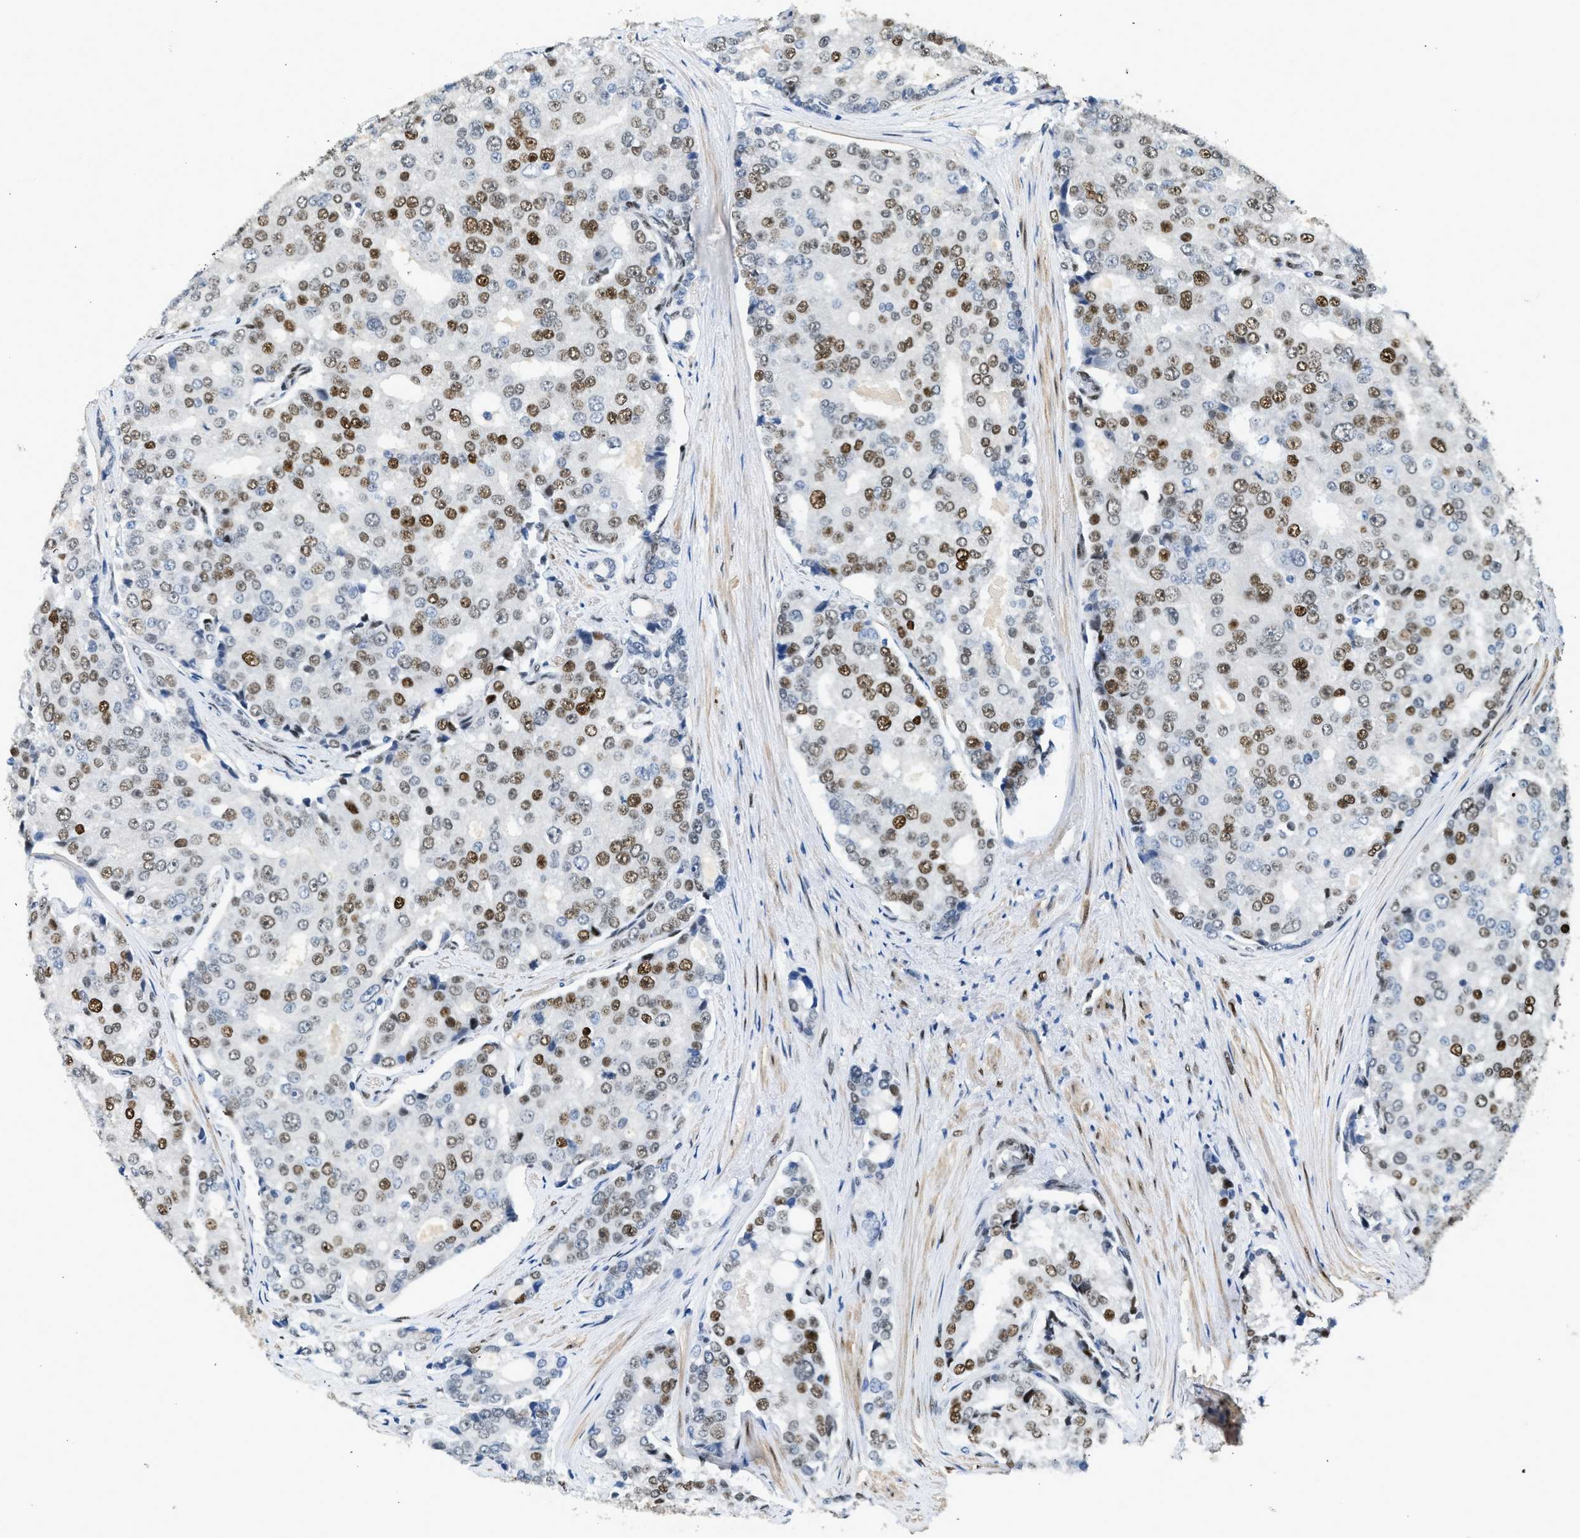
{"staining": {"intensity": "moderate", "quantity": ">75%", "location": "nuclear"}, "tissue": "prostate cancer", "cell_type": "Tumor cells", "image_type": "cancer", "snomed": [{"axis": "morphology", "description": "Adenocarcinoma, High grade"}, {"axis": "topography", "description": "Prostate"}], "caption": "The photomicrograph demonstrates immunohistochemical staining of high-grade adenocarcinoma (prostate). There is moderate nuclear expression is appreciated in approximately >75% of tumor cells.", "gene": "ZBTB20", "patient": {"sex": "male", "age": 50}}